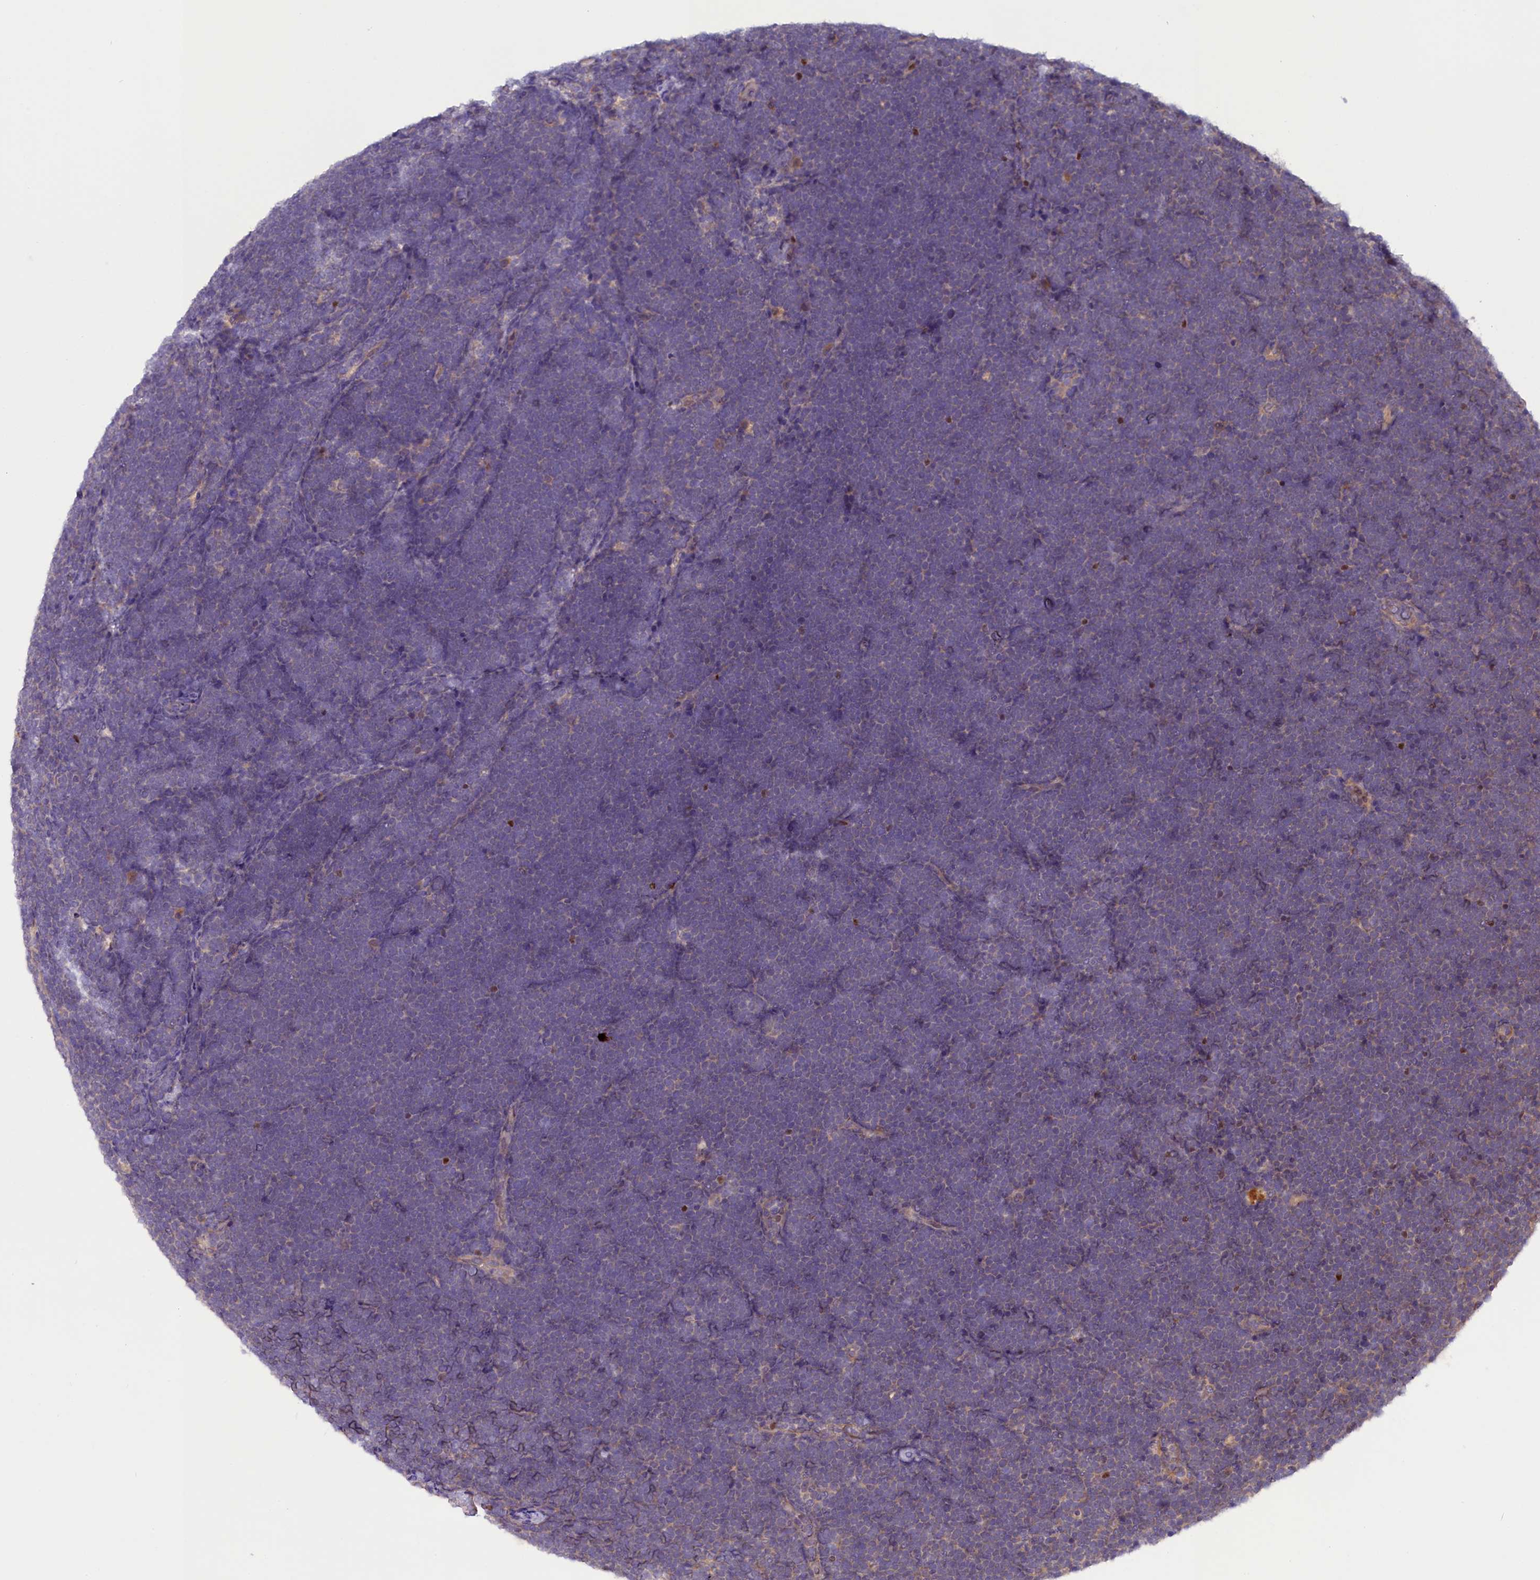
{"staining": {"intensity": "negative", "quantity": "none", "location": "none"}, "tissue": "lymphoma", "cell_type": "Tumor cells", "image_type": "cancer", "snomed": [{"axis": "morphology", "description": "Malignant lymphoma, non-Hodgkin's type, High grade"}, {"axis": "topography", "description": "Lymph node"}], "caption": "Lymphoma was stained to show a protein in brown. There is no significant positivity in tumor cells.", "gene": "CCDC9B", "patient": {"sex": "male", "age": 13}}